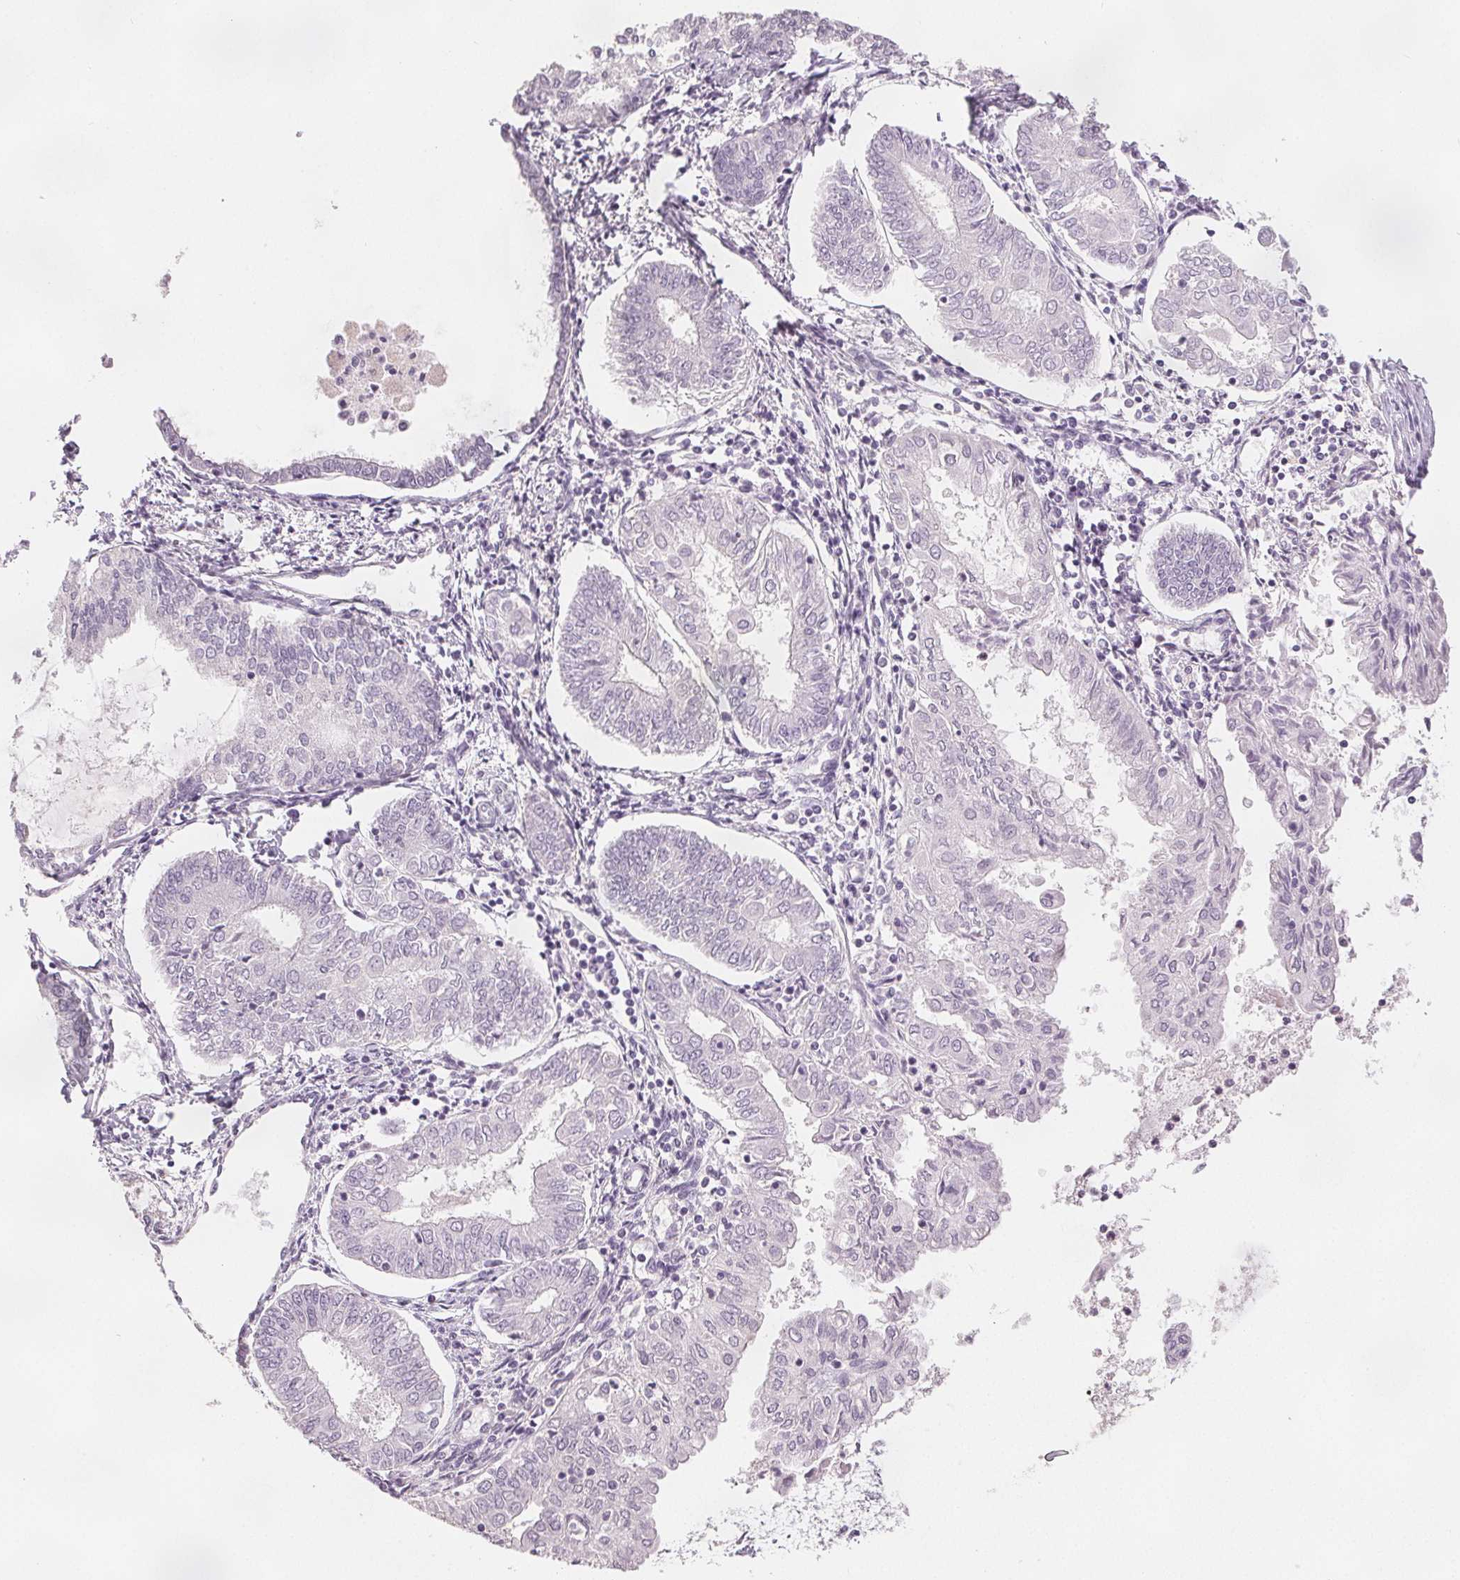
{"staining": {"intensity": "negative", "quantity": "none", "location": "none"}, "tissue": "endometrial cancer", "cell_type": "Tumor cells", "image_type": "cancer", "snomed": [{"axis": "morphology", "description": "Adenocarcinoma, NOS"}, {"axis": "topography", "description": "Endometrium"}], "caption": "There is no significant positivity in tumor cells of adenocarcinoma (endometrial).", "gene": "SLC27A5", "patient": {"sex": "female", "age": 68}}